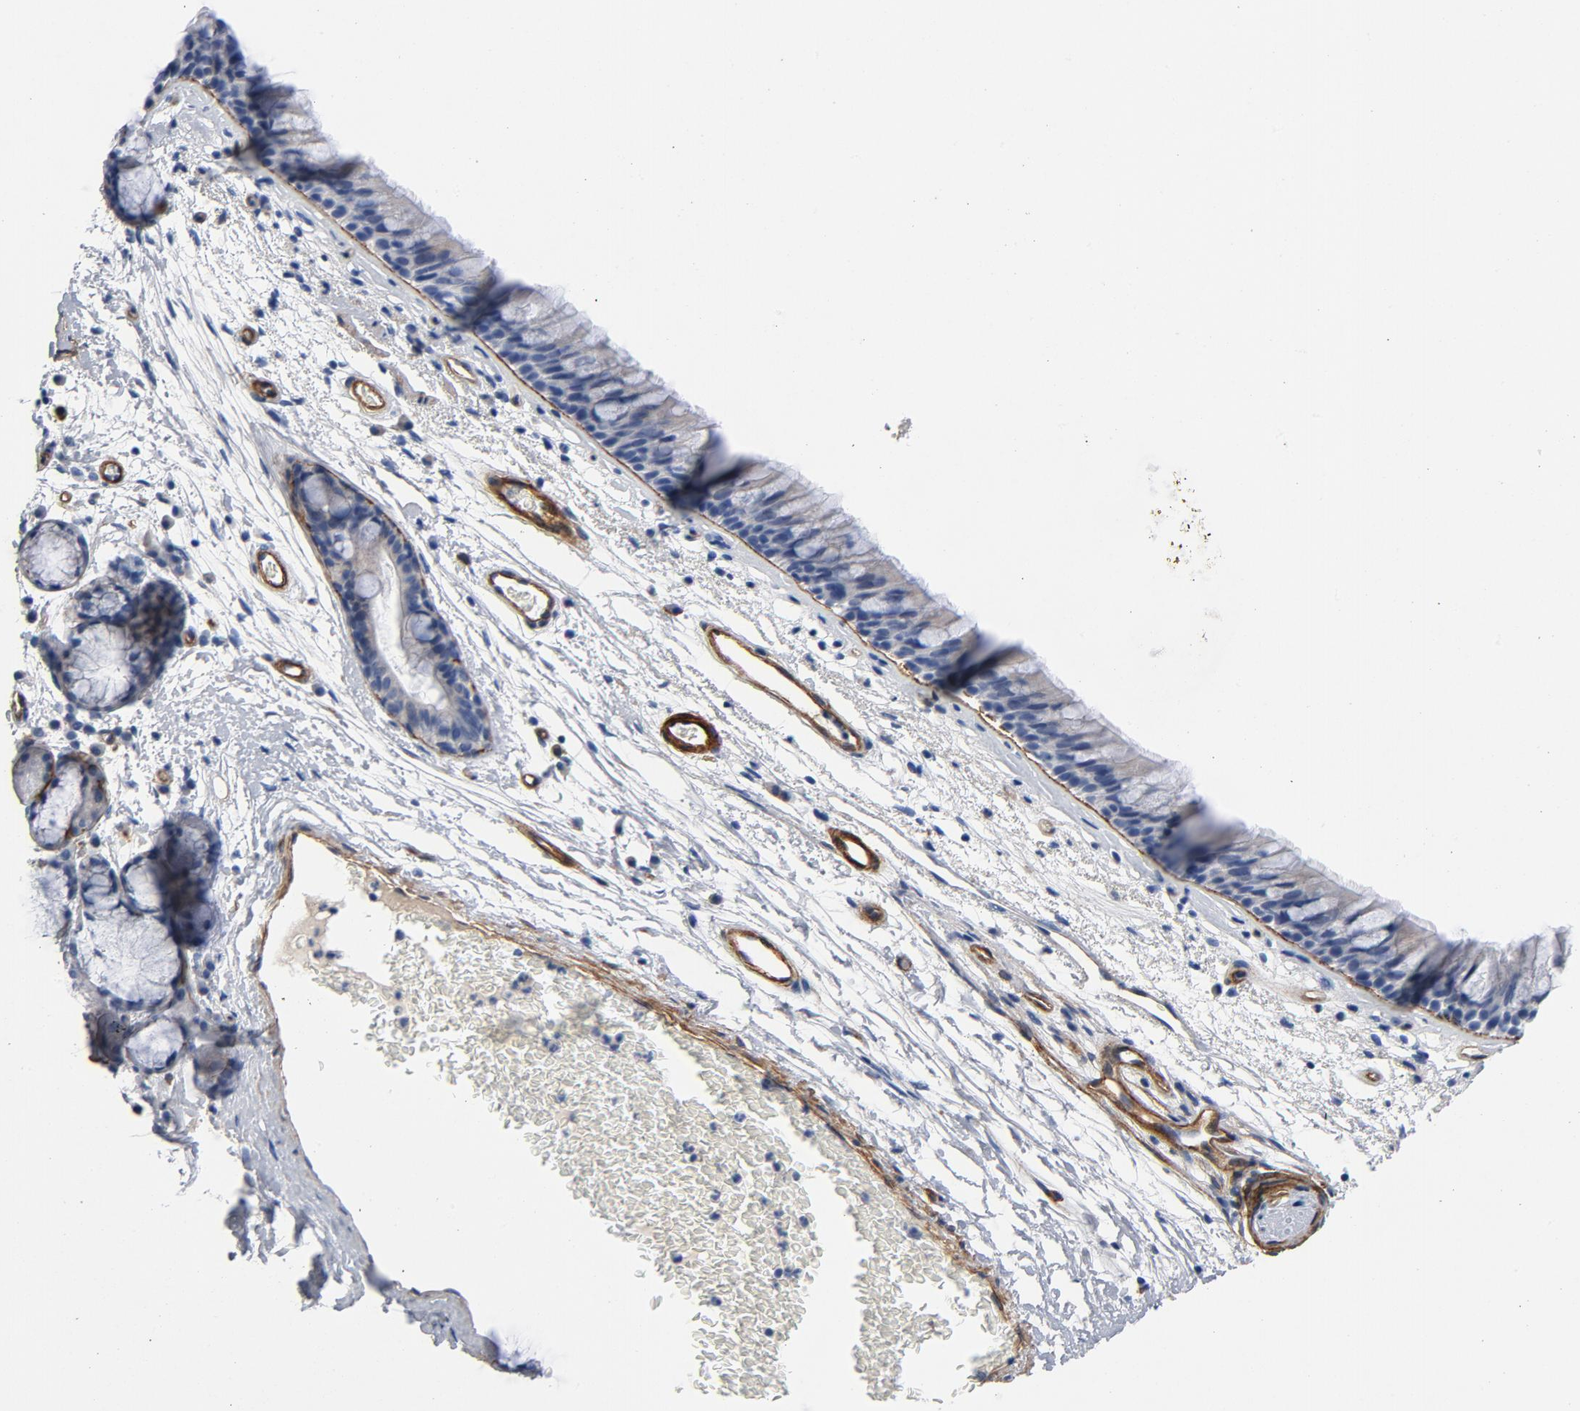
{"staining": {"intensity": "moderate", "quantity": "<25%", "location": "cytoplasmic/membranous"}, "tissue": "bronchus", "cell_type": "Respiratory epithelial cells", "image_type": "normal", "snomed": [{"axis": "morphology", "description": "Normal tissue, NOS"}, {"axis": "morphology", "description": "Adenocarcinoma, NOS"}, {"axis": "topography", "description": "Bronchus"}, {"axis": "topography", "description": "Lung"}], "caption": "The image demonstrates immunohistochemical staining of benign bronchus. There is moderate cytoplasmic/membranous expression is appreciated in about <25% of respiratory epithelial cells. (DAB (3,3'-diaminobenzidine) IHC with brightfield microscopy, high magnification).", "gene": "LAMC1", "patient": {"sex": "female", "age": 54}}